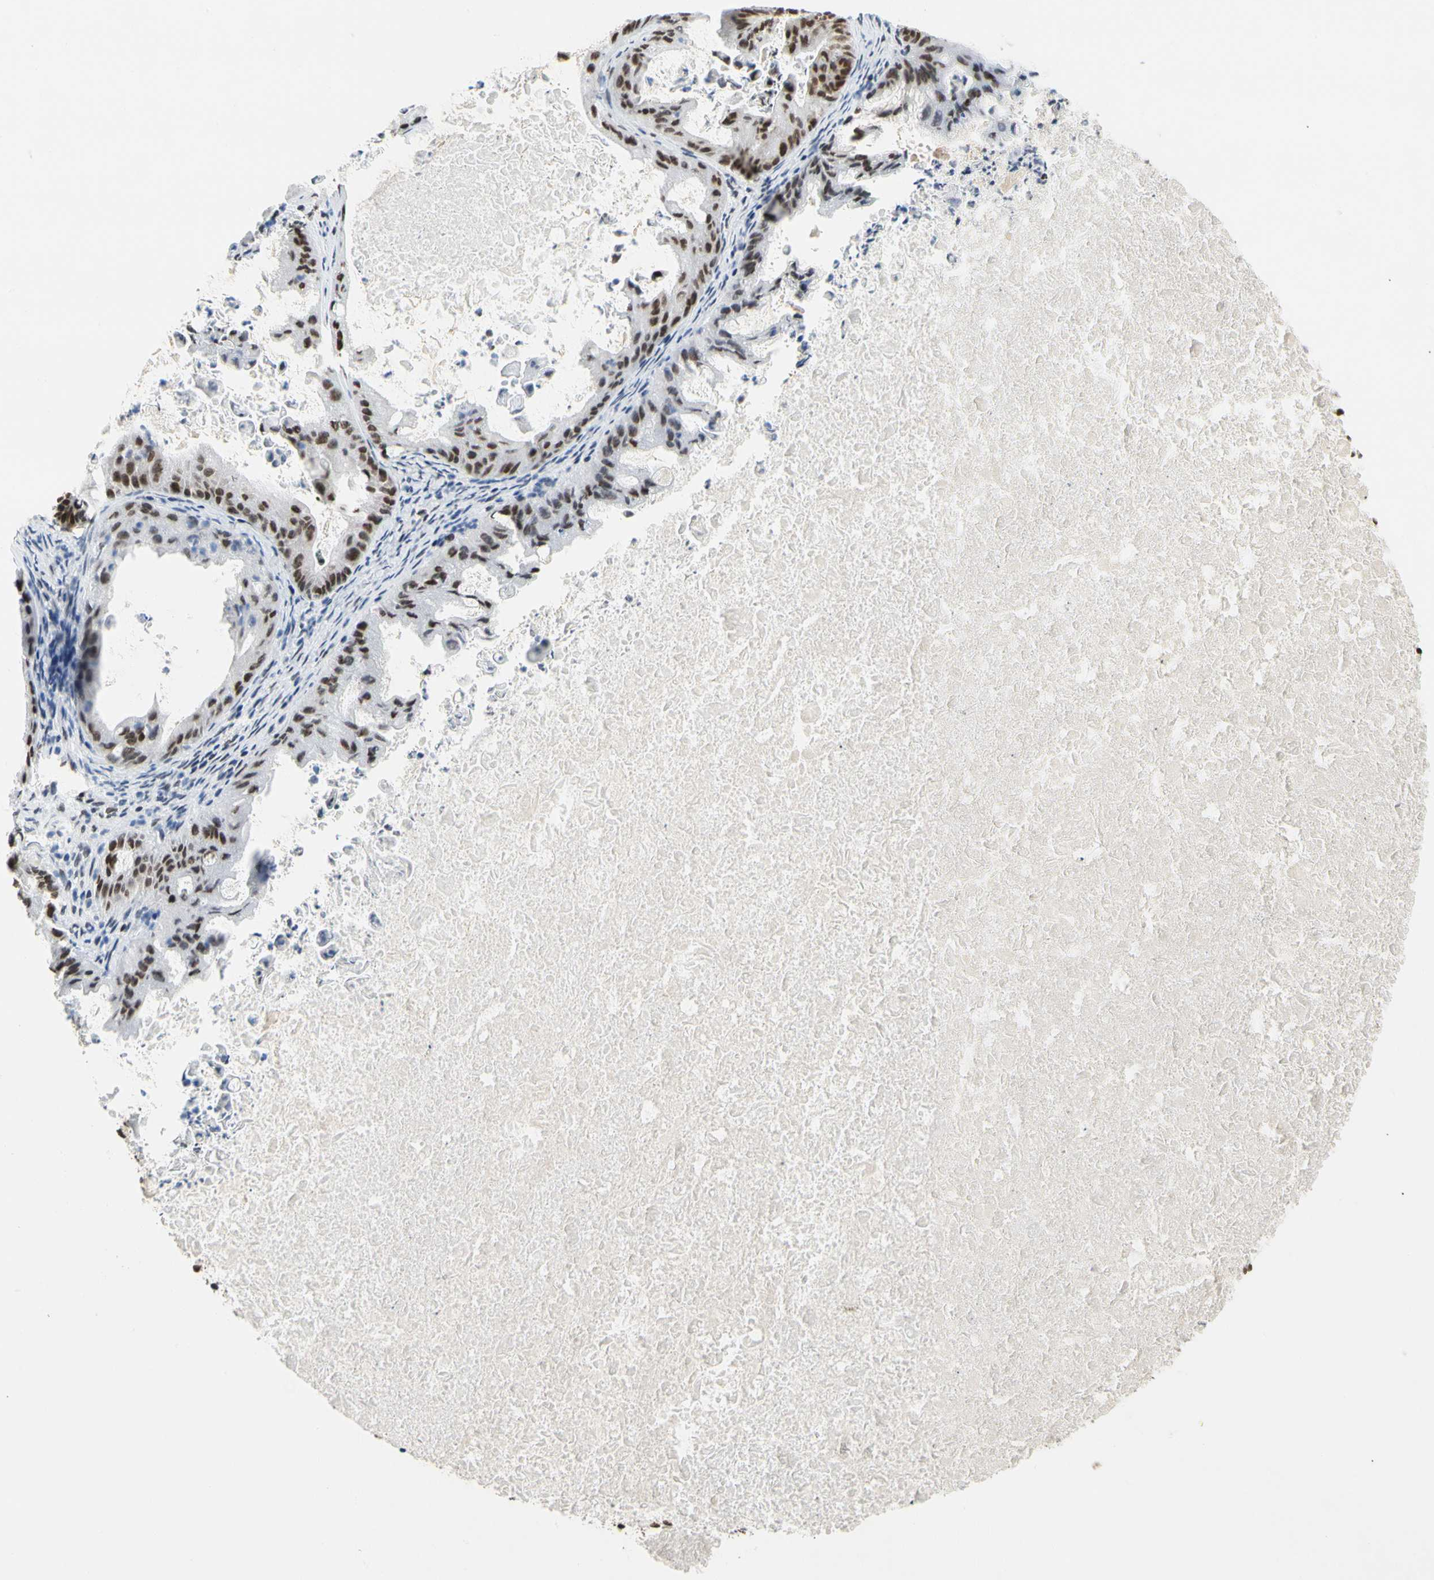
{"staining": {"intensity": "moderate", "quantity": ">75%", "location": "nuclear"}, "tissue": "ovarian cancer", "cell_type": "Tumor cells", "image_type": "cancer", "snomed": [{"axis": "morphology", "description": "Cystadenocarcinoma, mucinous, NOS"}, {"axis": "topography", "description": "Ovary"}], "caption": "Immunohistochemical staining of ovarian cancer (mucinous cystadenocarcinoma) demonstrates medium levels of moderate nuclear positivity in about >75% of tumor cells.", "gene": "ZSCAN16", "patient": {"sex": "female", "age": 37}}